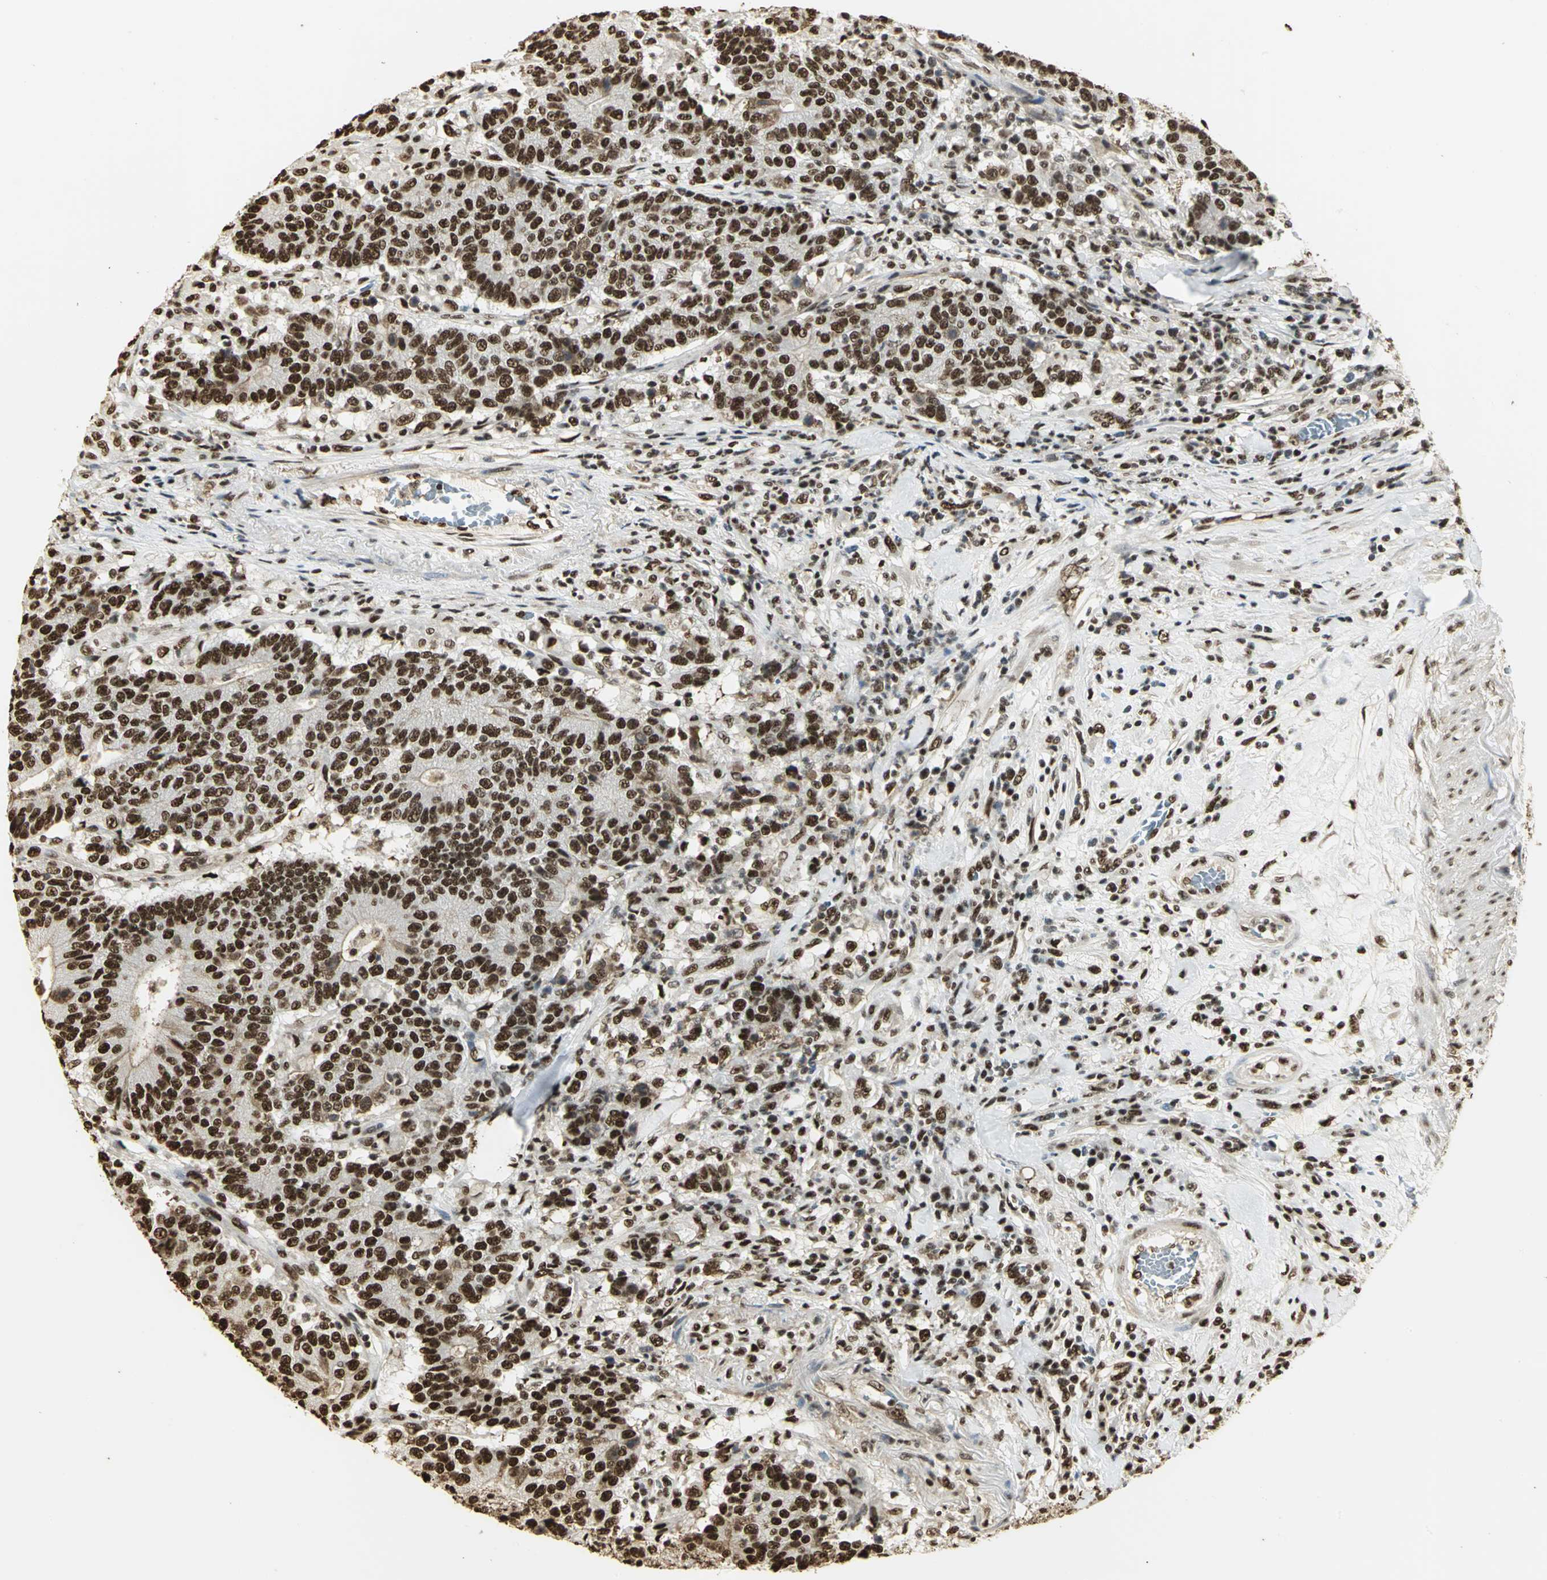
{"staining": {"intensity": "strong", "quantity": ">75%", "location": "nuclear"}, "tissue": "colorectal cancer", "cell_type": "Tumor cells", "image_type": "cancer", "snomed": [{"axis": "morphology", "description": "Normal tissue, NOS"}, {"axis": "morphology", "description": "Adenocarcinoma, NOS"}, {"axis": "topography", "description": "Colon"}], "caption": "IHC photomicrograph of colorectal cancer (adenocarcinoma) stained for a protein (brown), which reveals high levels of strong nuclear positivity in about >75% of tumor cells.", "gene": "SET", "patient": {"sex": "female", "age": 75}}